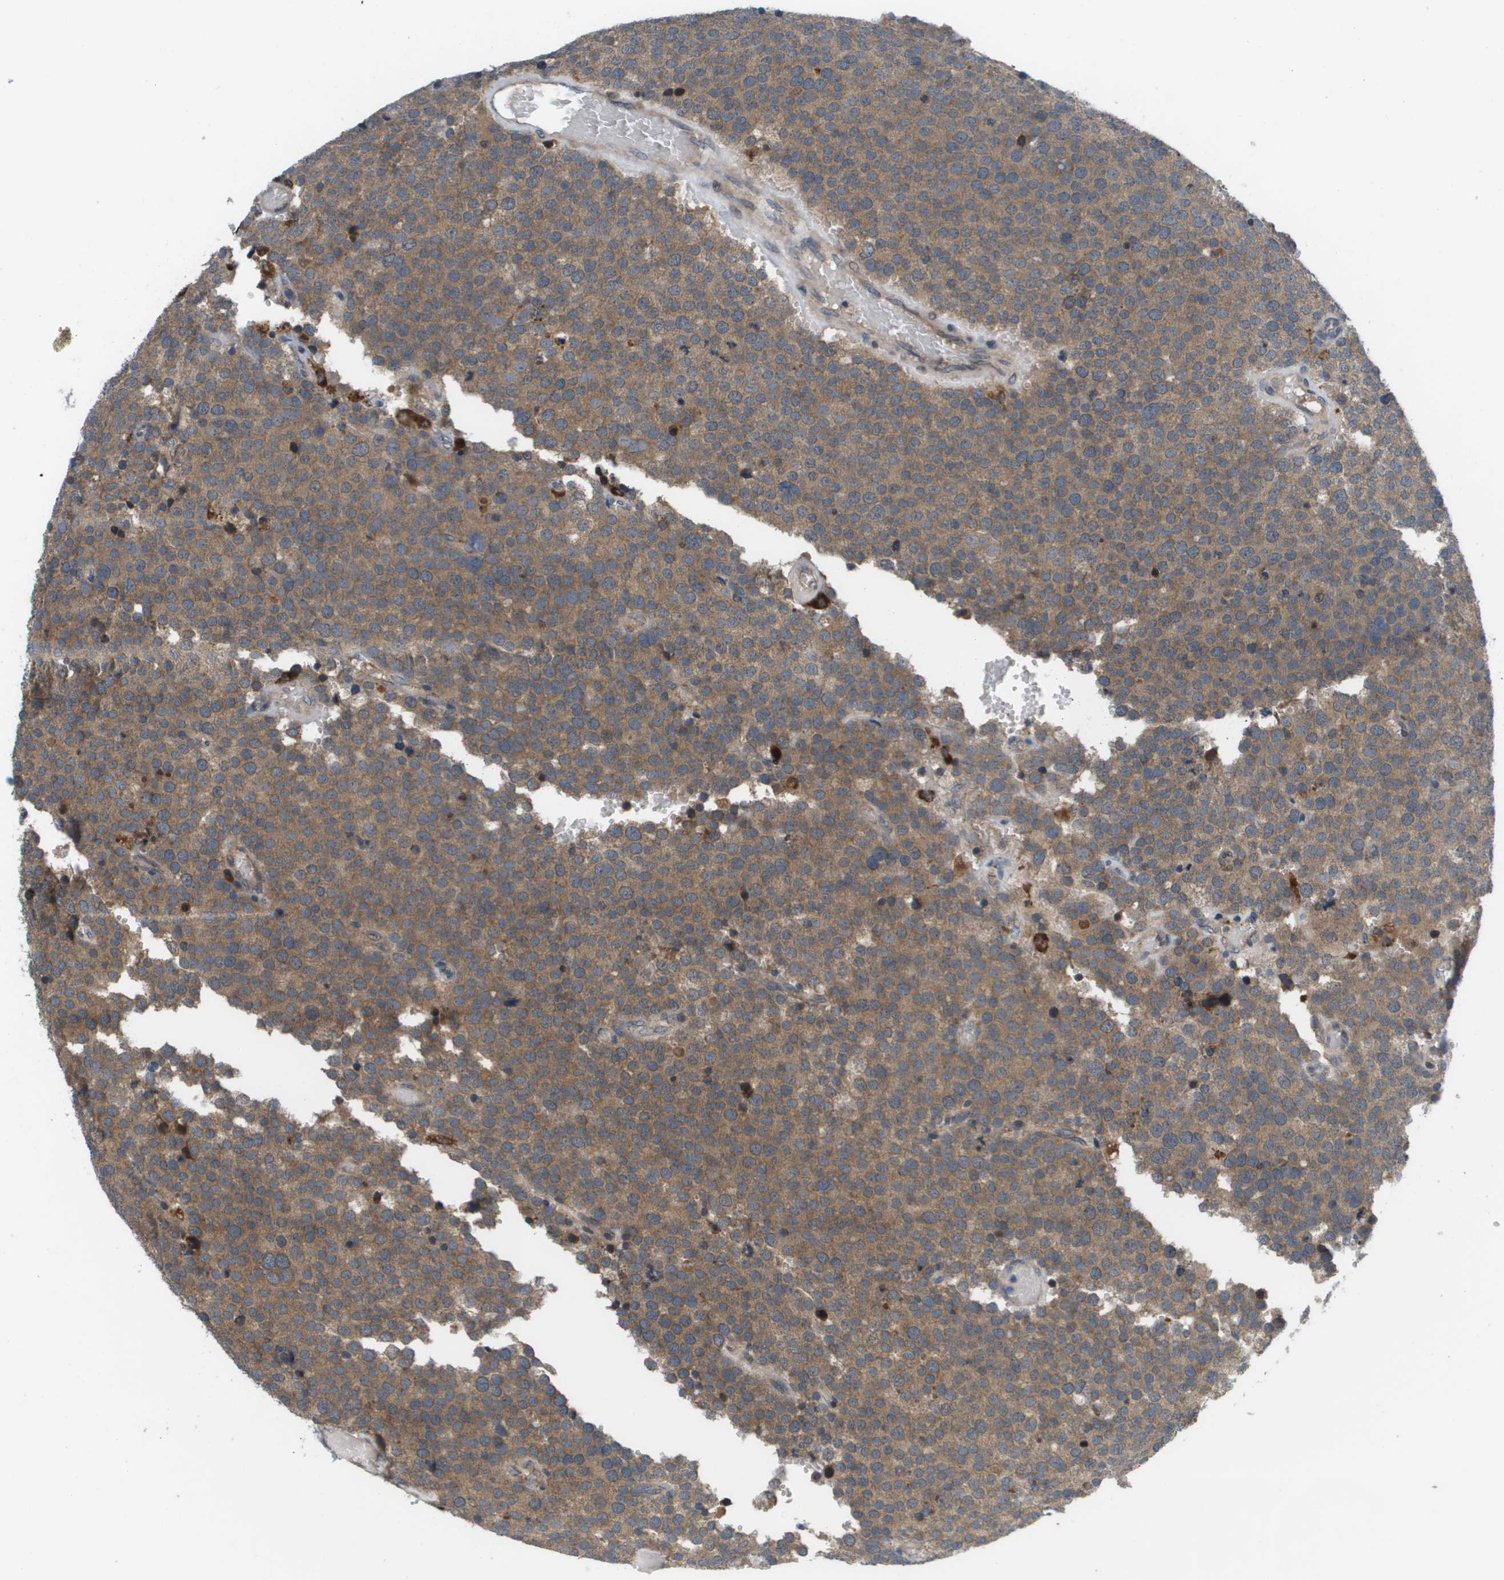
{"staining": {"intensity": "moderate", "quantity": ">75%", "location": "cytoplasmic/membranous"}, "tissue": "testis cancer", "cell_type": "Tumor cells", "image_type": "cancer", "snomed": [{"axis": "morphology", "description": "Normal tissue, NOS"}, {"axis": "morphology", "description": "Seminoma, NOS"}, {"axis": "topography", "description": "Testis"}], "caption": "Immunohistochemistry (IHC) photomicrograph of neoplastic tissue: human testis cancer stained using IHC demonstrates medium levels of moderate protein expression localized specifically in the cytoplasmic/membranous of tumor cells, appearing as a cytoplasmic/membranous brown color.", "gene": "SLC25A20", "patient": {"sex": "male", "age": 71}}